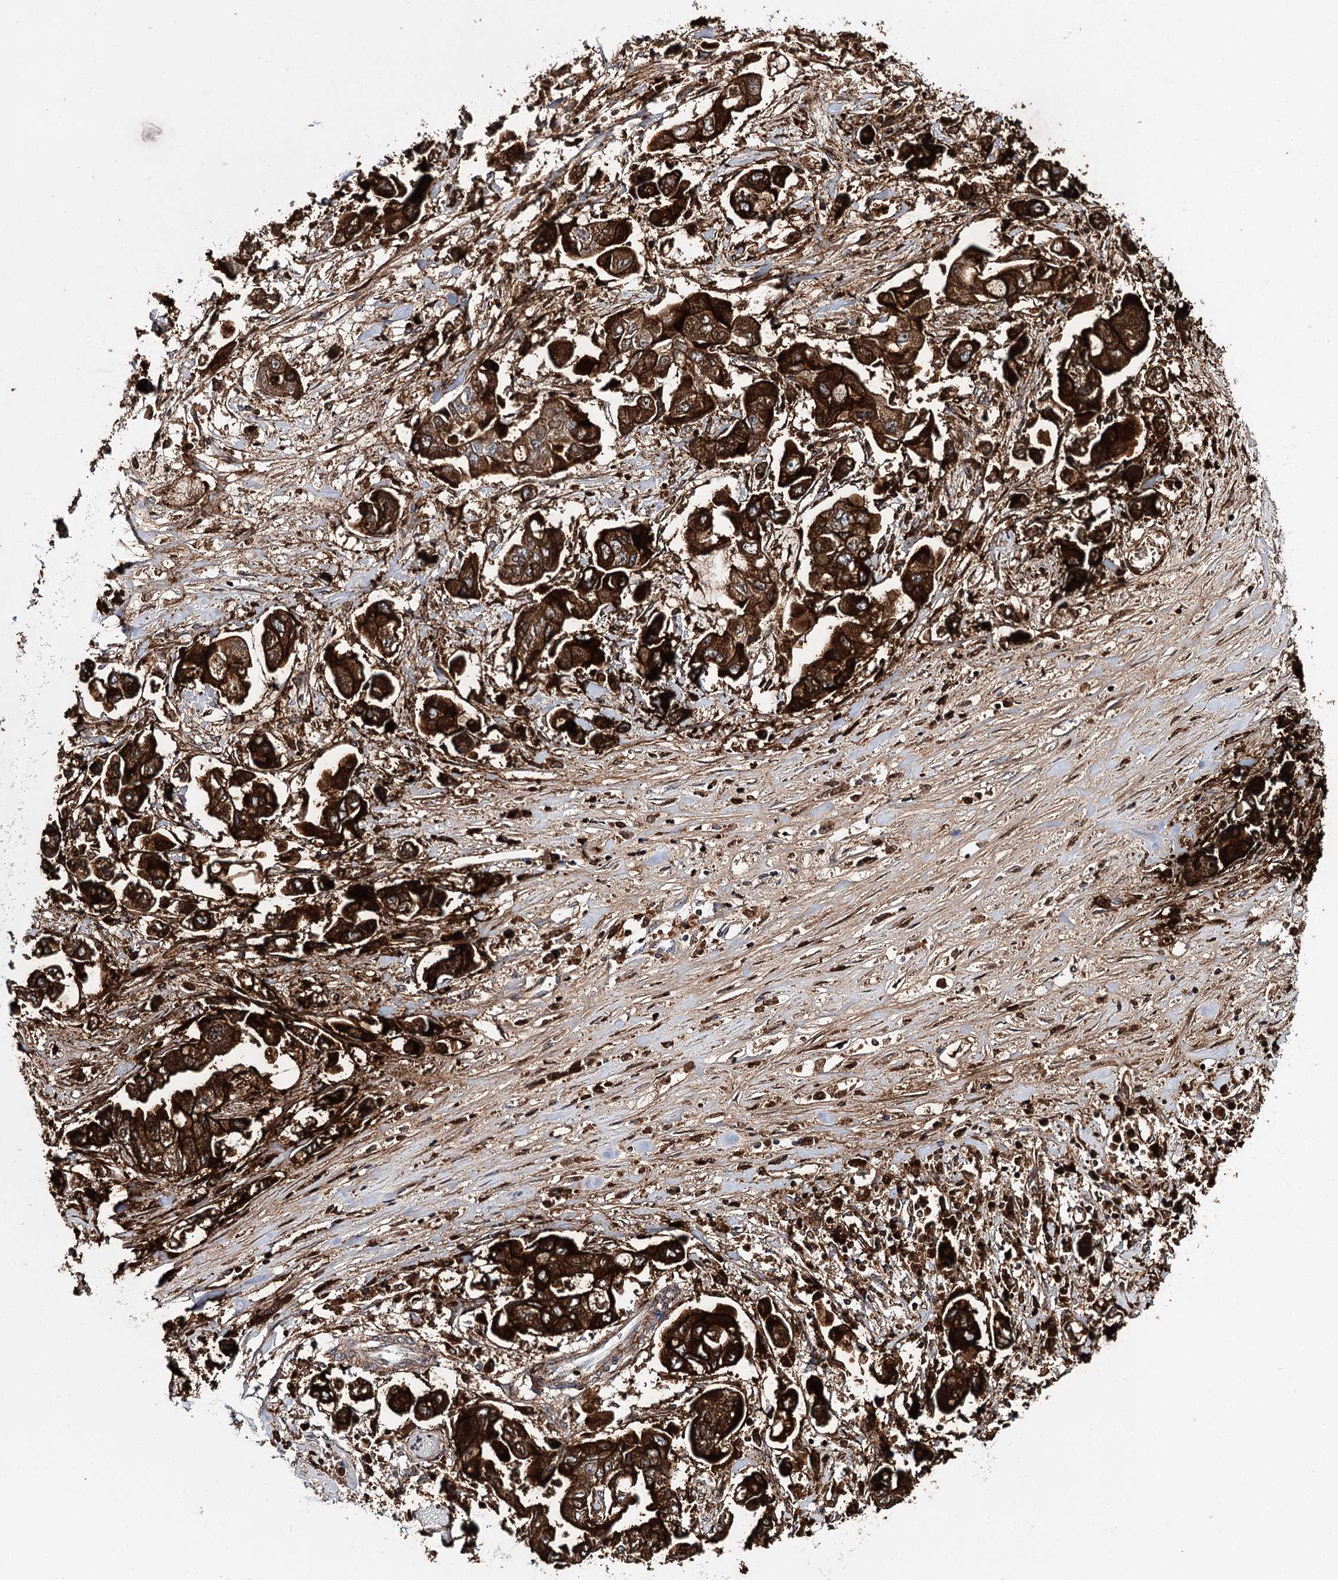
{"staining": {"intensity": "strong", "quantity": ">75%", "location": "cytoplasmic/membranous"}, "tissue": "stomach cancer", "cell_type": "Tumor cells", "image_type": "cancer", "snomed": [{"axis": "morphology", "description": "Adenocarcinoma, NOS"}, {"axis": "topography", "description": "Stomach"}], "caption": "Stomach cancer (adenocarcinoma) stained for a protein (brown) shows strong cytoplasmic/membranous positive positivity in approximately >75% of tumor cells.", "gene": "CEACAM8", "patient": {"sex": "male", "age": 62}}